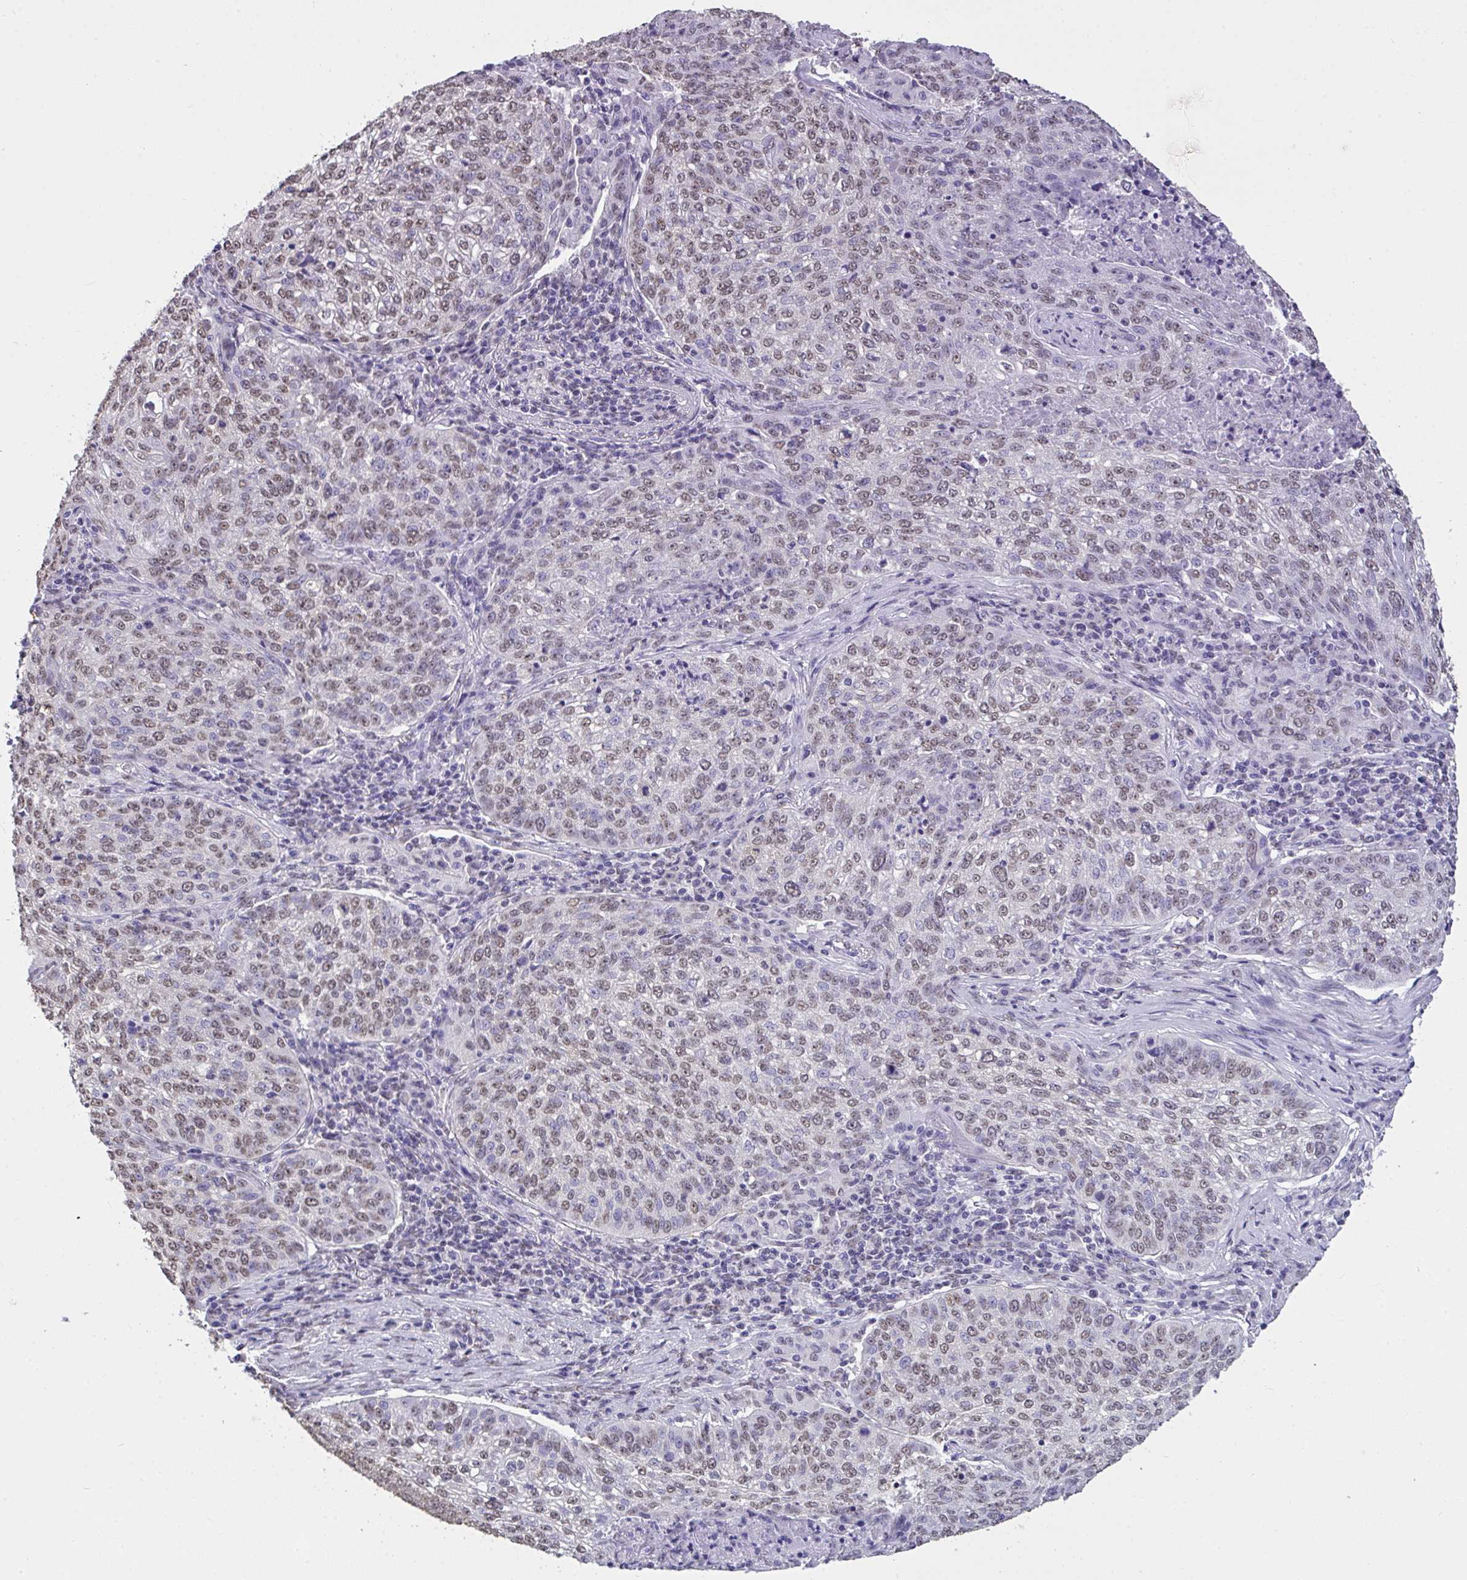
{"staining": {"intensity": "weak", "quantity": "25%-75%", "location": "nuclear"}, "tissue": "lung cancer", "cell_type": "Tumor cells", "image_type": "cancer", "snomed": [{"axis": "morphology", "description": "Squamous cell carcinoma, NOS"}, {"axis": "topography", "description": "Lung"}], "caption": "IHC photomicrograph of neoplastic tissue: lung cancer stained using IHC demonstrates low levels of weak protein expression localized specifically in the nuclear of tumor cells, appearing as a nuclear brown color.", "gene": "SEMA6B", "patient": {"sex": "male", "age": 63}}